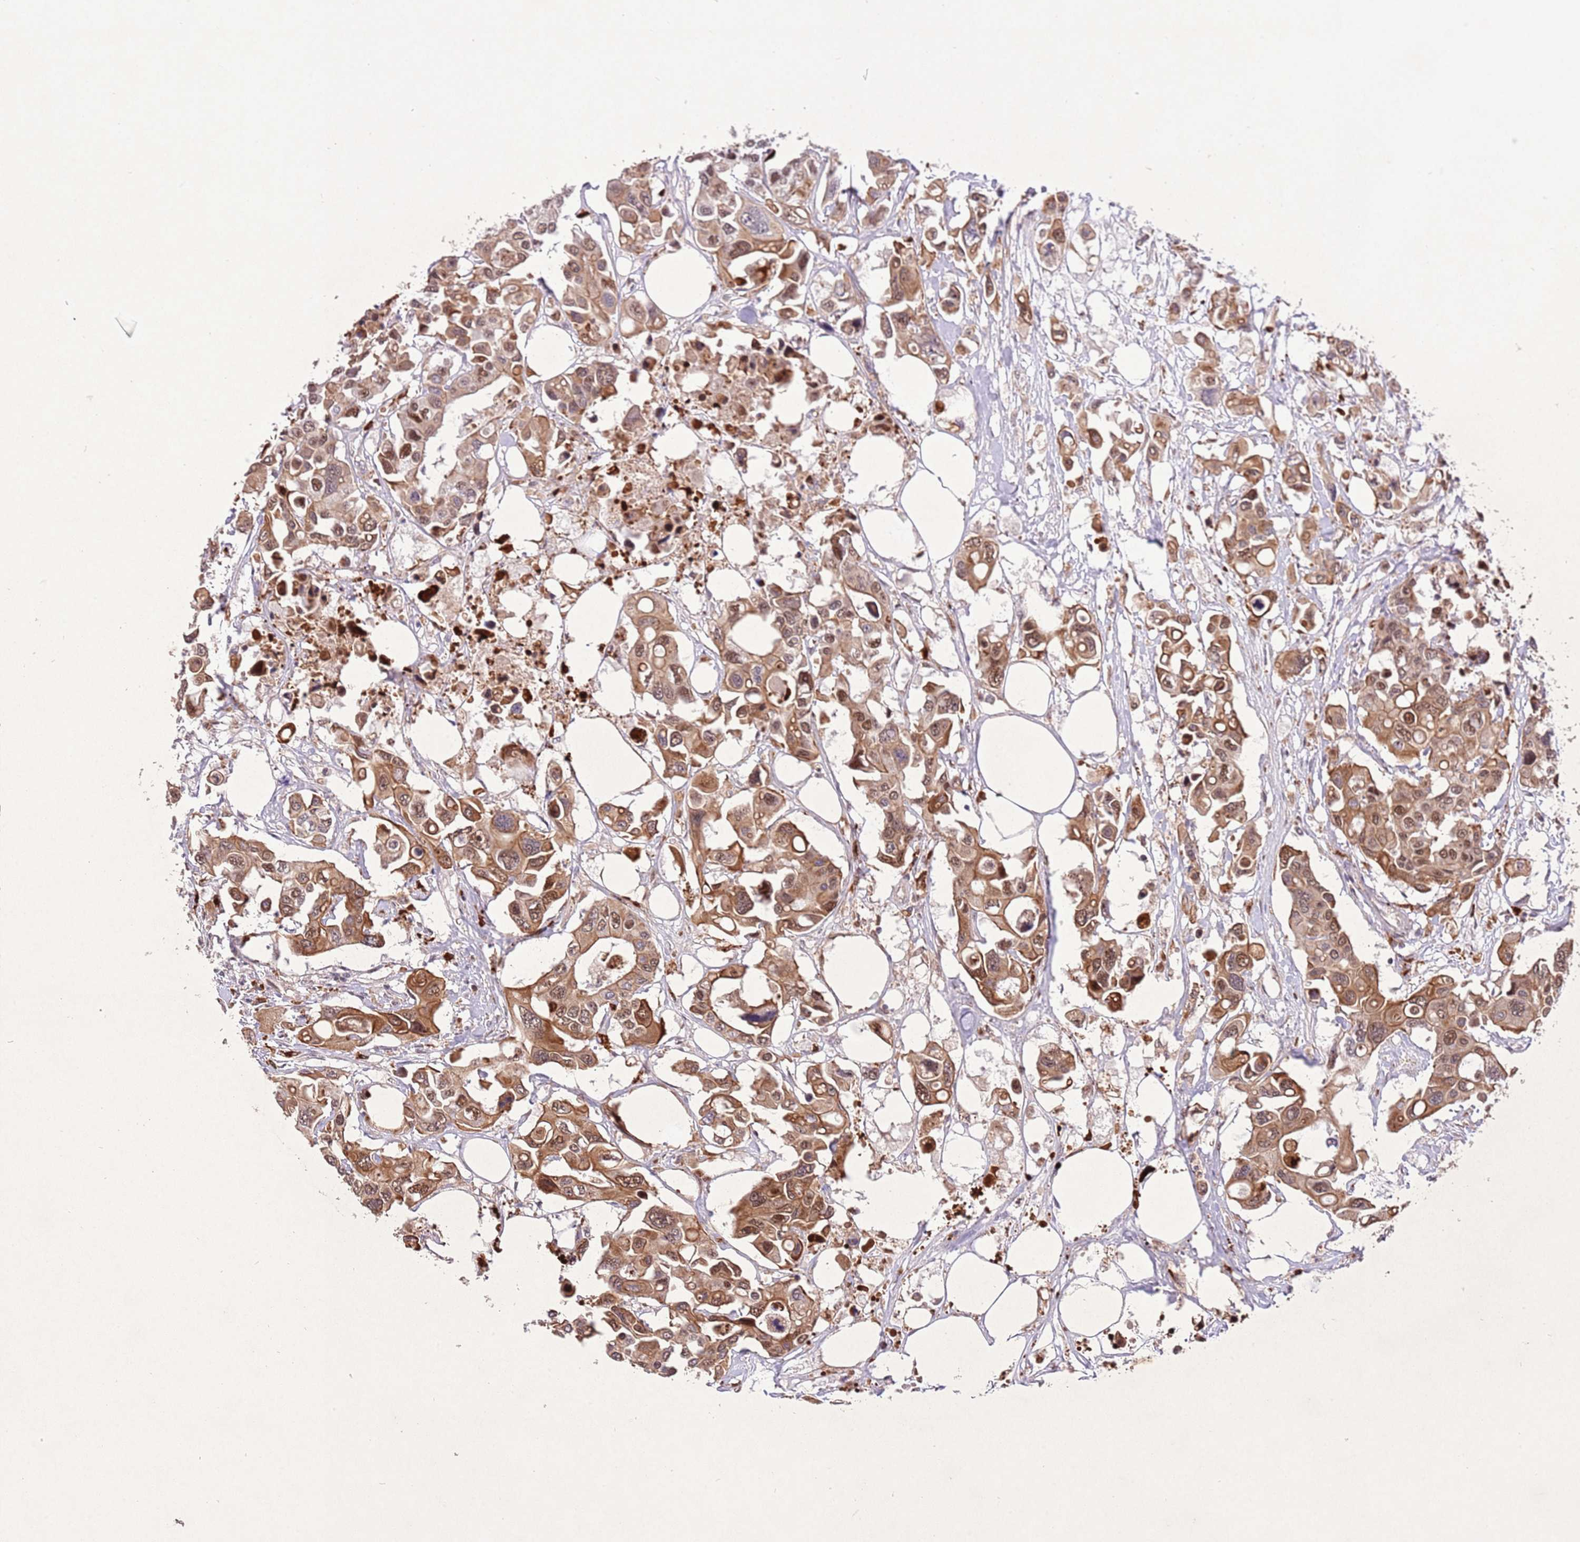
{"staining": {"intensity": "strong", "quantity": ">75%", "location": "cytoplasmic/membranous,nuclear"}, "tissue": "colorectal cancer", "cell_type": "Tumor cells", "image_type": "cancer", "snomed": [{"axis": "morphology", "description": "Adenocarcinoma, NOS"}, {"axis": "topography", "description": "Colon"}], "caption": "IHC (DAB (3,3'-diaminobenzidine)) staining of human colorectal adenocarcinoma demonstrates strong cytoplasmic/membranous and nuclear protein expression in approximately >75% of tumor cells.", "gene": "TRIM27", "patient": {"sex": "male", "age": 77}}